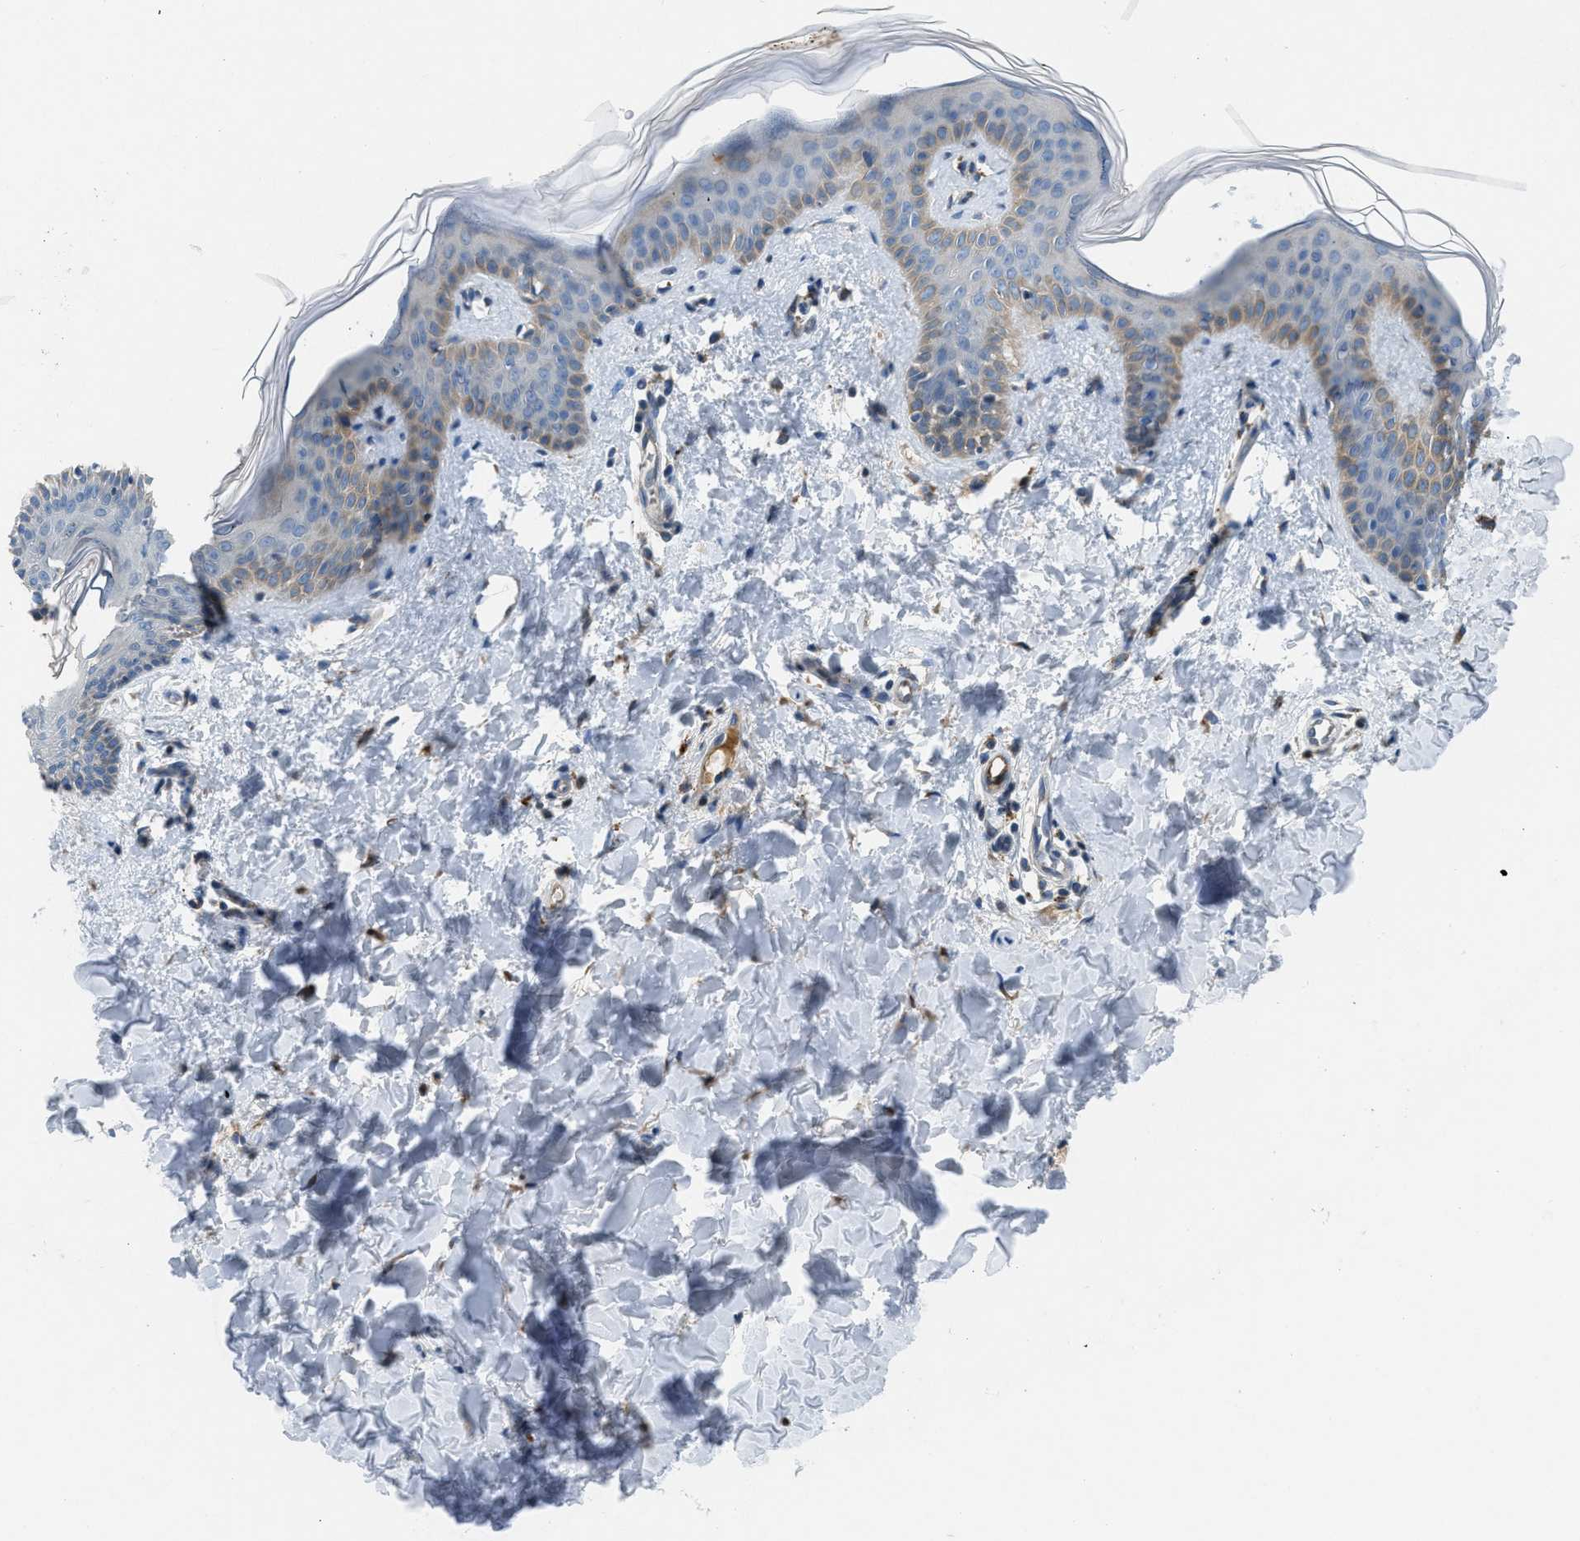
{"staining": {"intensity": "moderate", "quantity": ">75%", "location": "cytoplasmic/membranous"}, "tissue": "skin", "cell_type": "Fibroblasts", "image_type": "normal", "snomed": [{"axis": "morphology", "description": "Normal tissue, NOS"}, {"axis": "topography", "description": "Skin"}], "caption": "This histopathology image displays immunohistochemistry (IHC) staining of normal human skin, with medium moderate cytoplasmic/membranous expression in approximately >75% of fibroblasts.", "gene": "GGCX", "patient": {"sex": "female", "age": 17}}